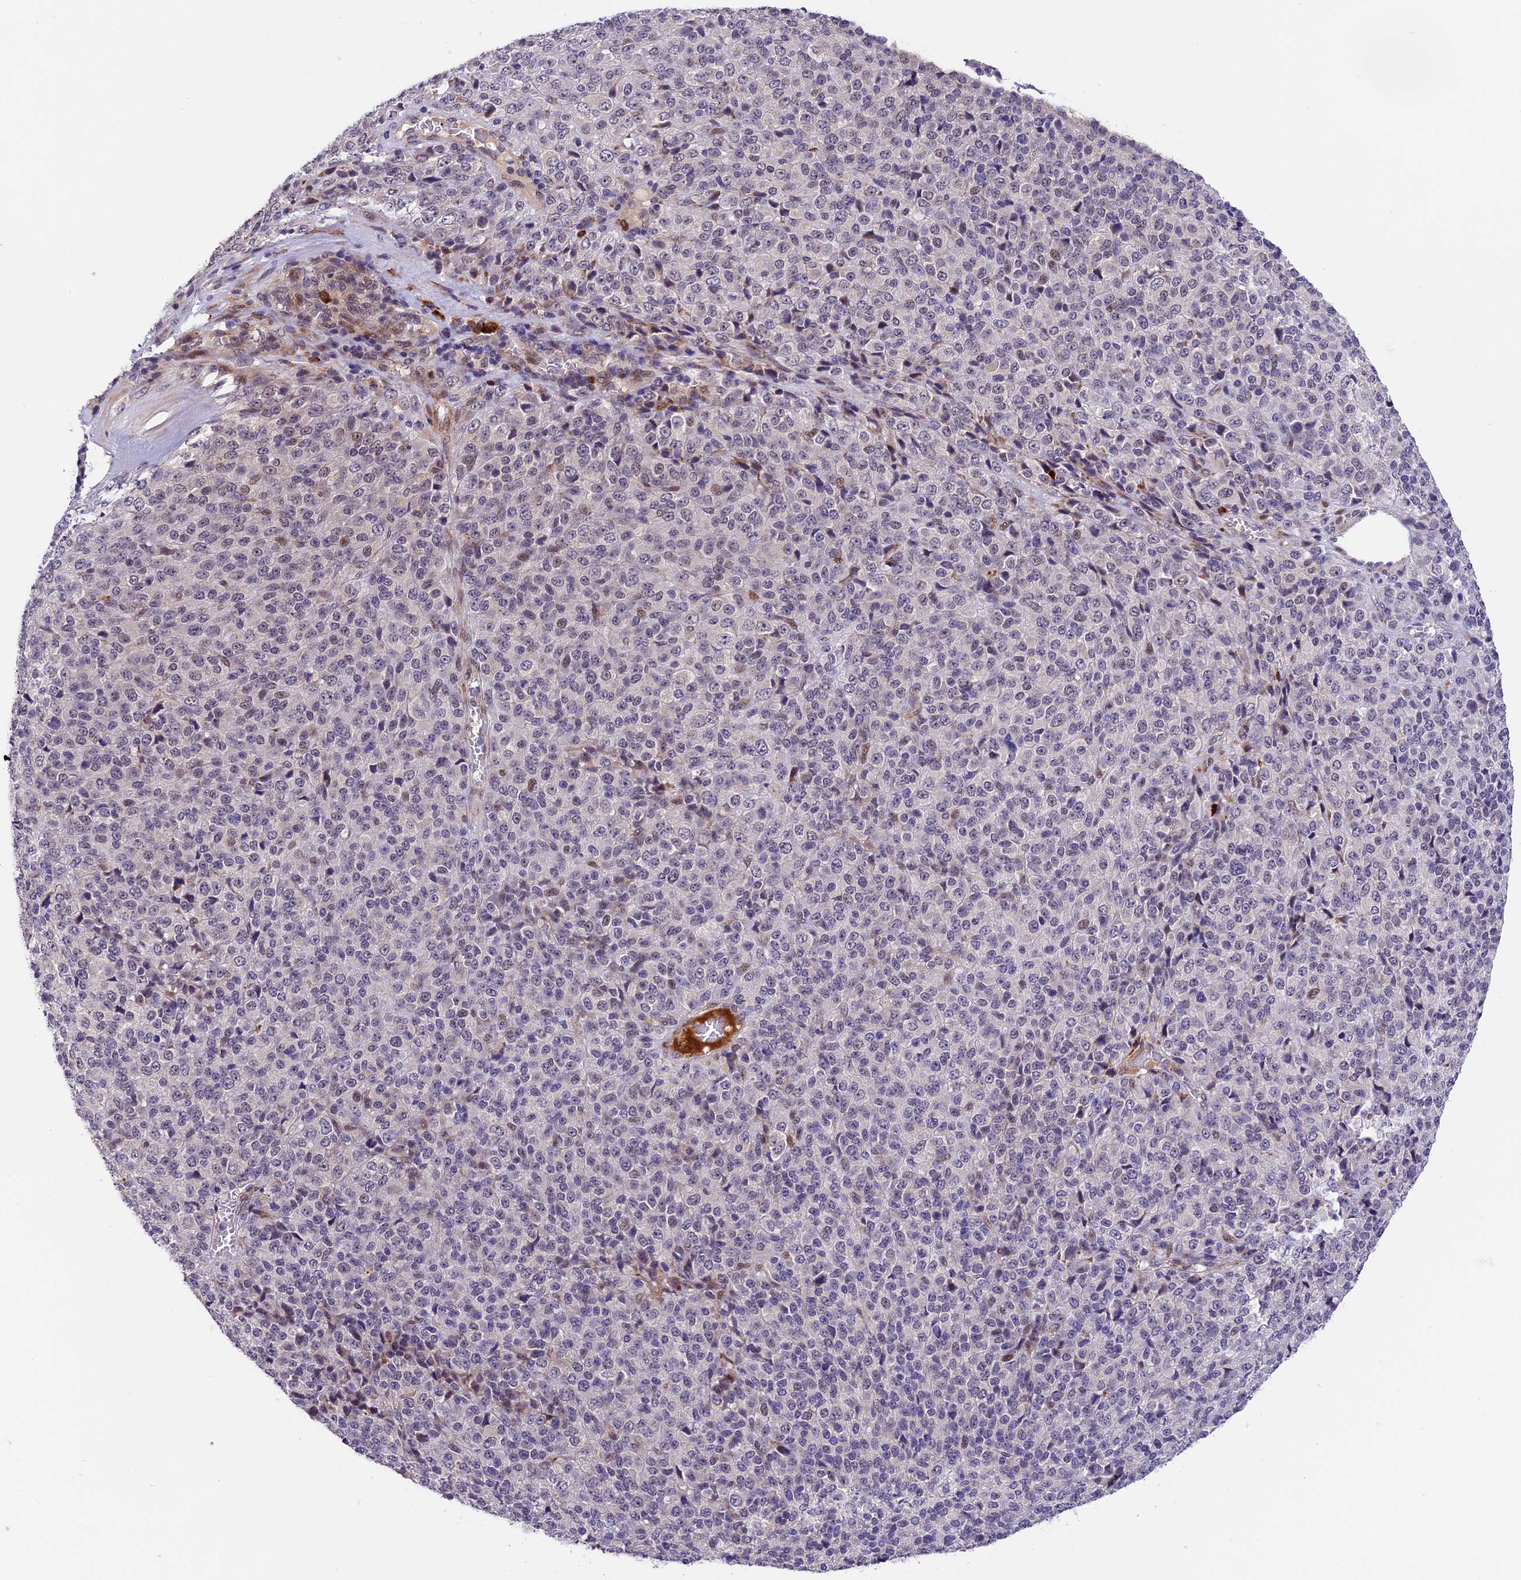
{"staining": {"intensity": "negative", "quantity": "none", "location": "none"}, "tissue": "melanoma", "cell_type": "Tumor cells", "image_type": "cancer", "snomed": [{"axis": "morphology", "description": "Malignant melanoma, Metastatic site"}, {"axis": "topography", "description": "Brain"}], "caption": "Protein analysis of malignant melanoma (metastatic site) displays no significant staining in tumor cells.", "gene": "FBXO45", "patient": {"sex": "female", "age": 56}}